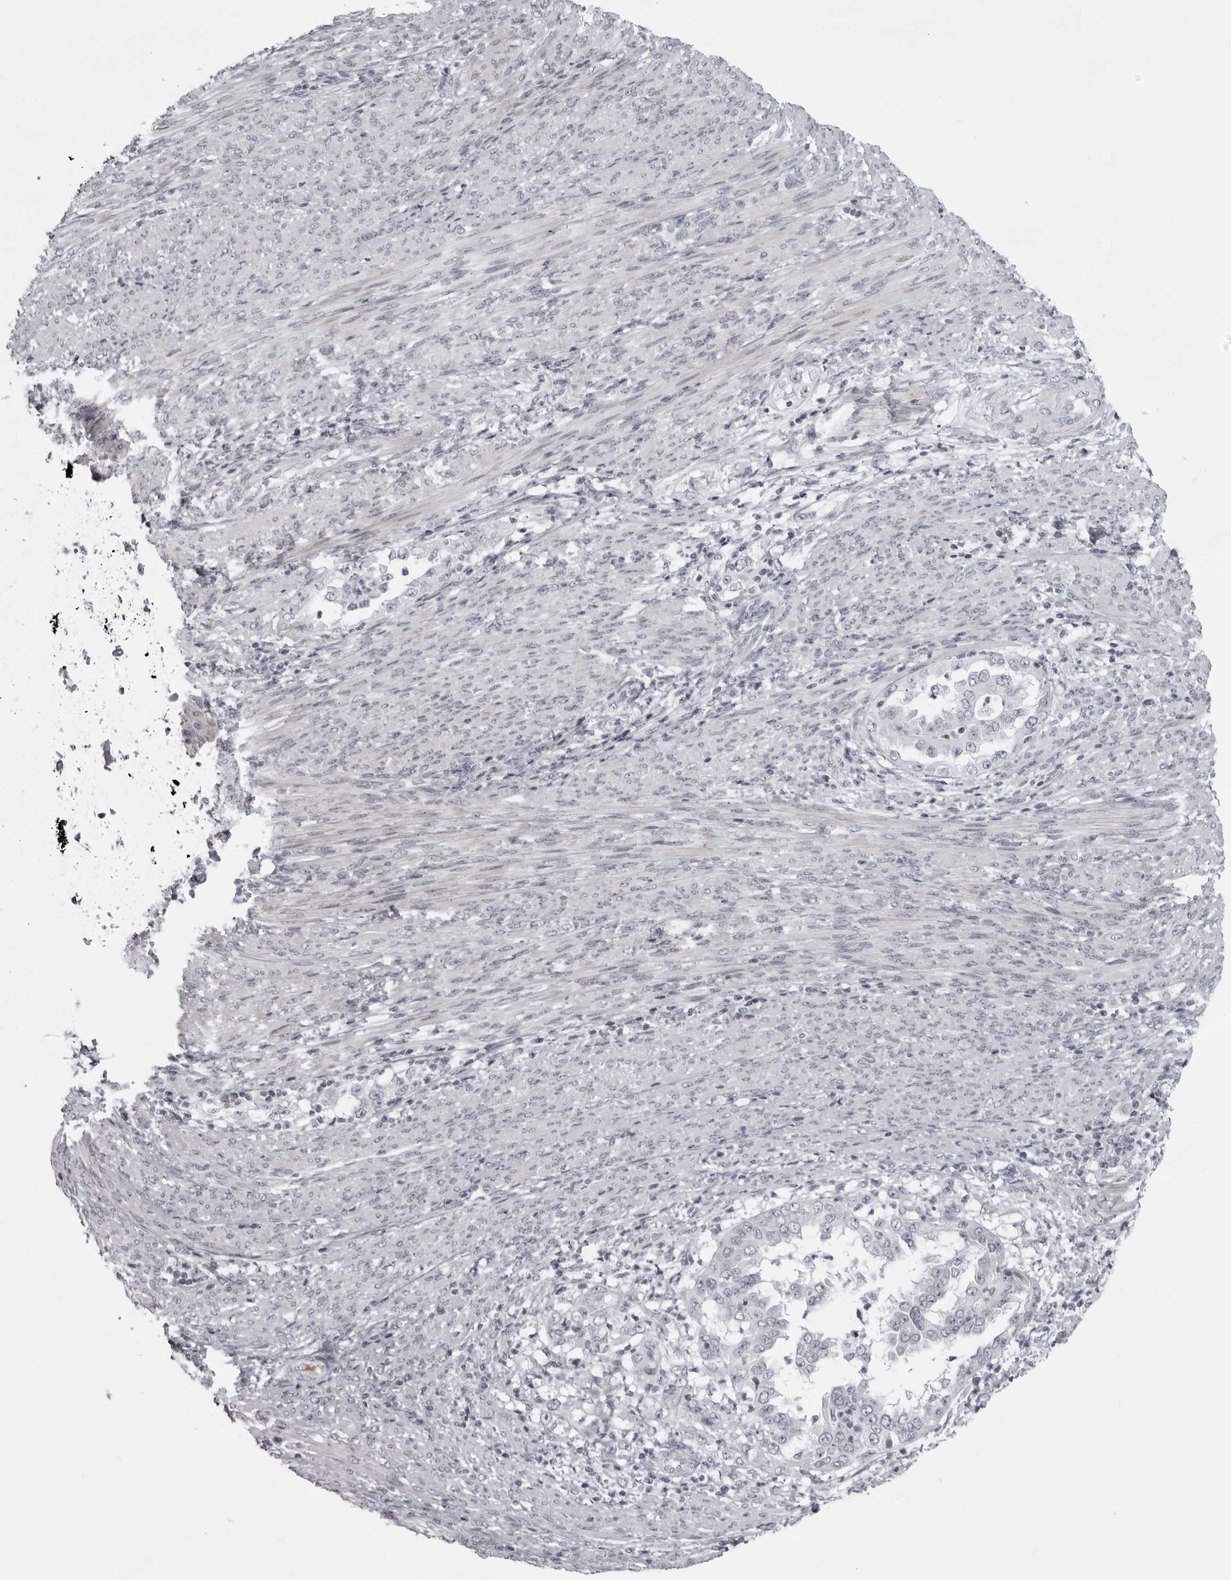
{"staining": {"intensity": "negative", "quantity": "none", "location": "none"}, "tissue": "endometrial cancer", "cell_type": "Tumor cells", "image_type": "cancer", "snomed": [{"axis": "morphology", "description": "Adenocarcinoma, NOS"}, {"axis": "topography", "description": "Endometrium"}], "caption": "Micrograph shows no significant protein staining in tumor cells of adenocarcinoma (endometrial).", "gene": "NUDT18", "patient": {"sex": "female", "age": 85}}